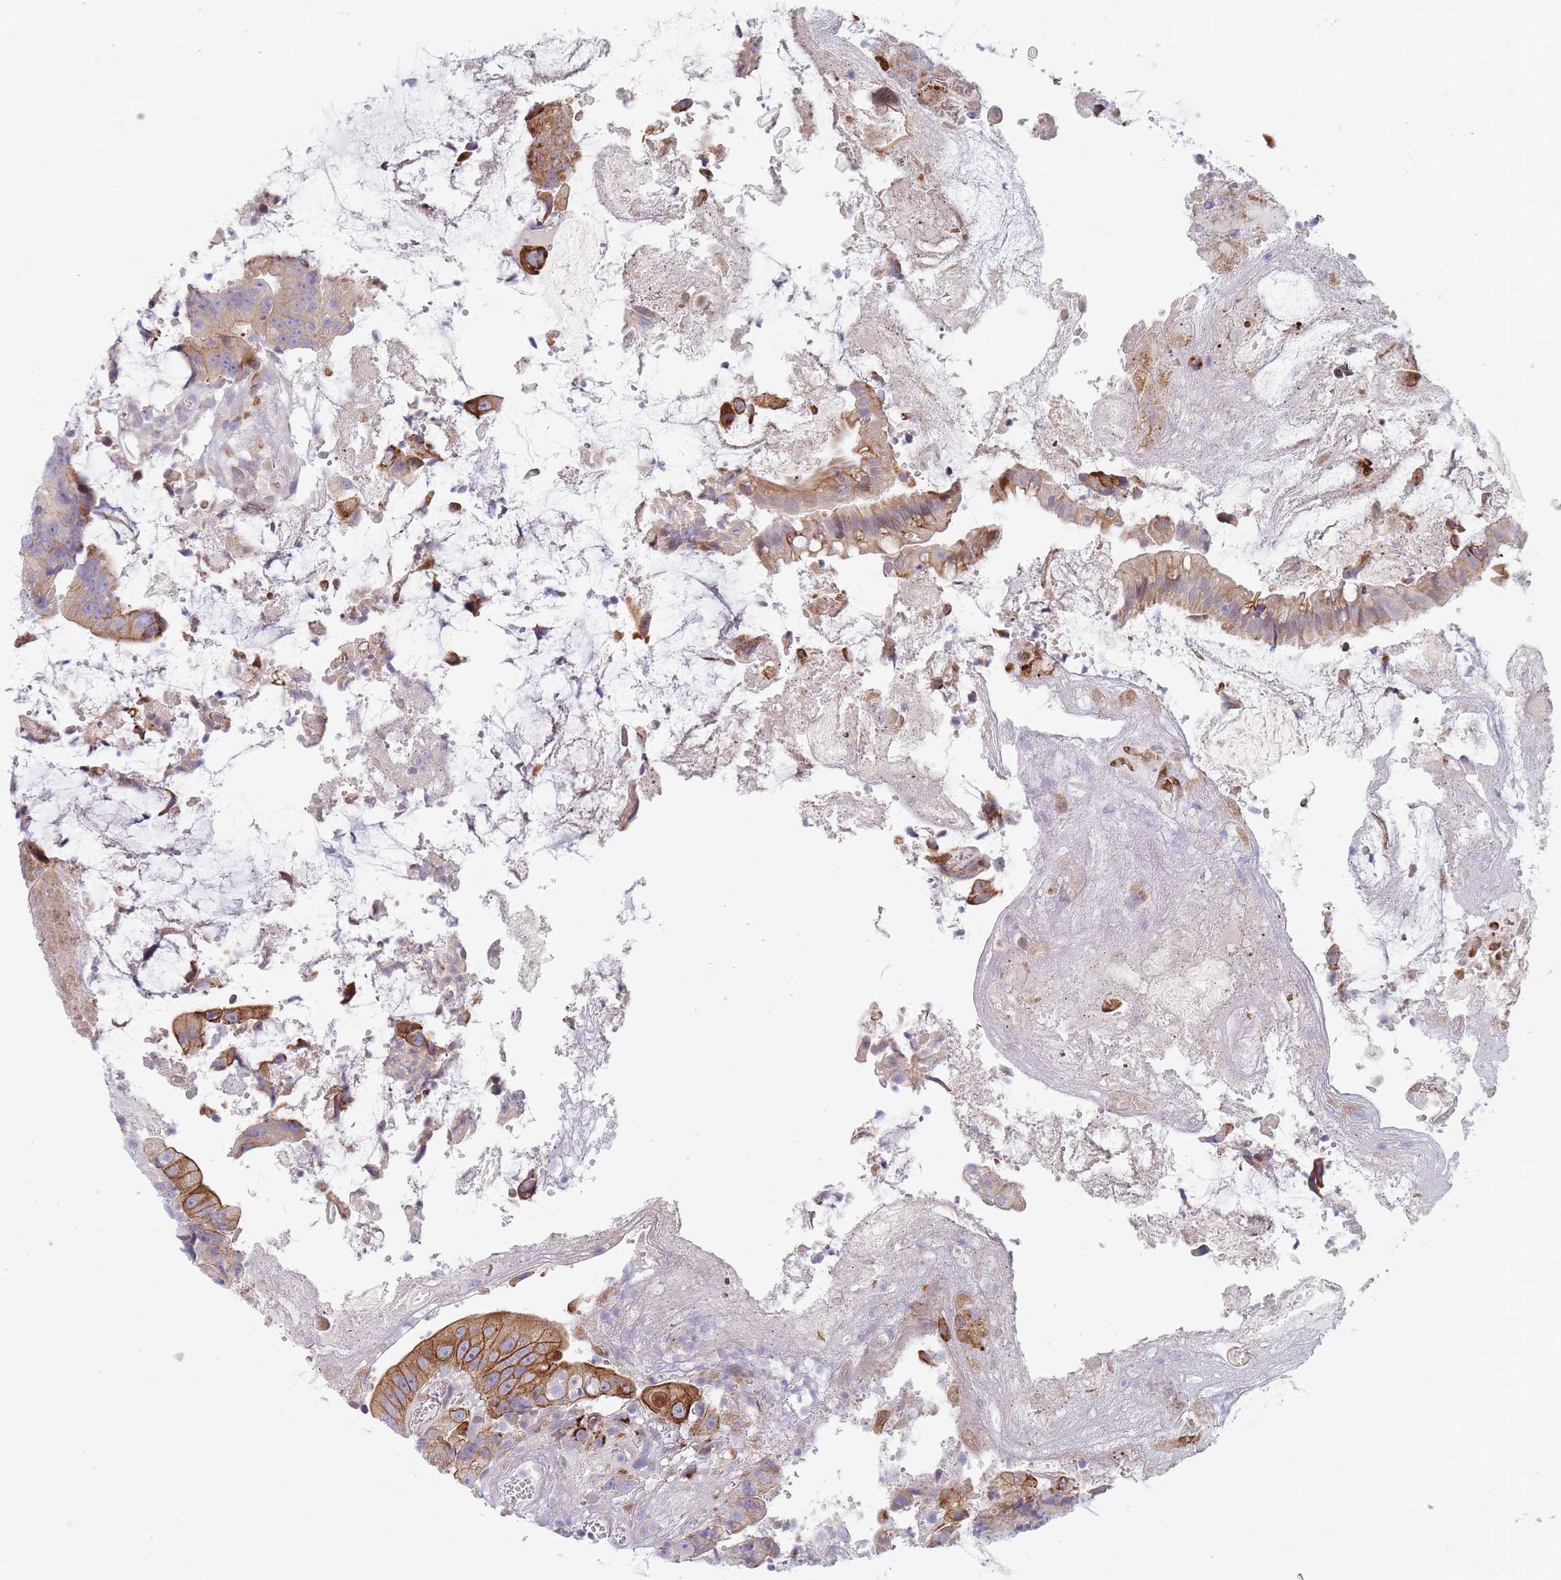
{"staining": {"intensity": "moderate", "quantity": "25%-75%", "location": "cytoplasmic/membranous"}, "tissue": "colorectal cancer", "cell_type": "Tumor cells", "image_type": "cancer", "snomed": [{"axis": "morphology", "description": "Adenocarcinoma, NOS"}, {"axis": "topography", "description": "Colon"}], "caption": "Immunohistochemistry (IHC) of human adenocarcinoma (colorectal) displays medium levels of moderate cytoplasmic/membranous positivity in about 25%-75% of tumor cells. (DAB IHC, brown staining for protein, blue staining for nuclei).", "gene": "SPATS1", "patient": {"sex": "female", "age": 86}}